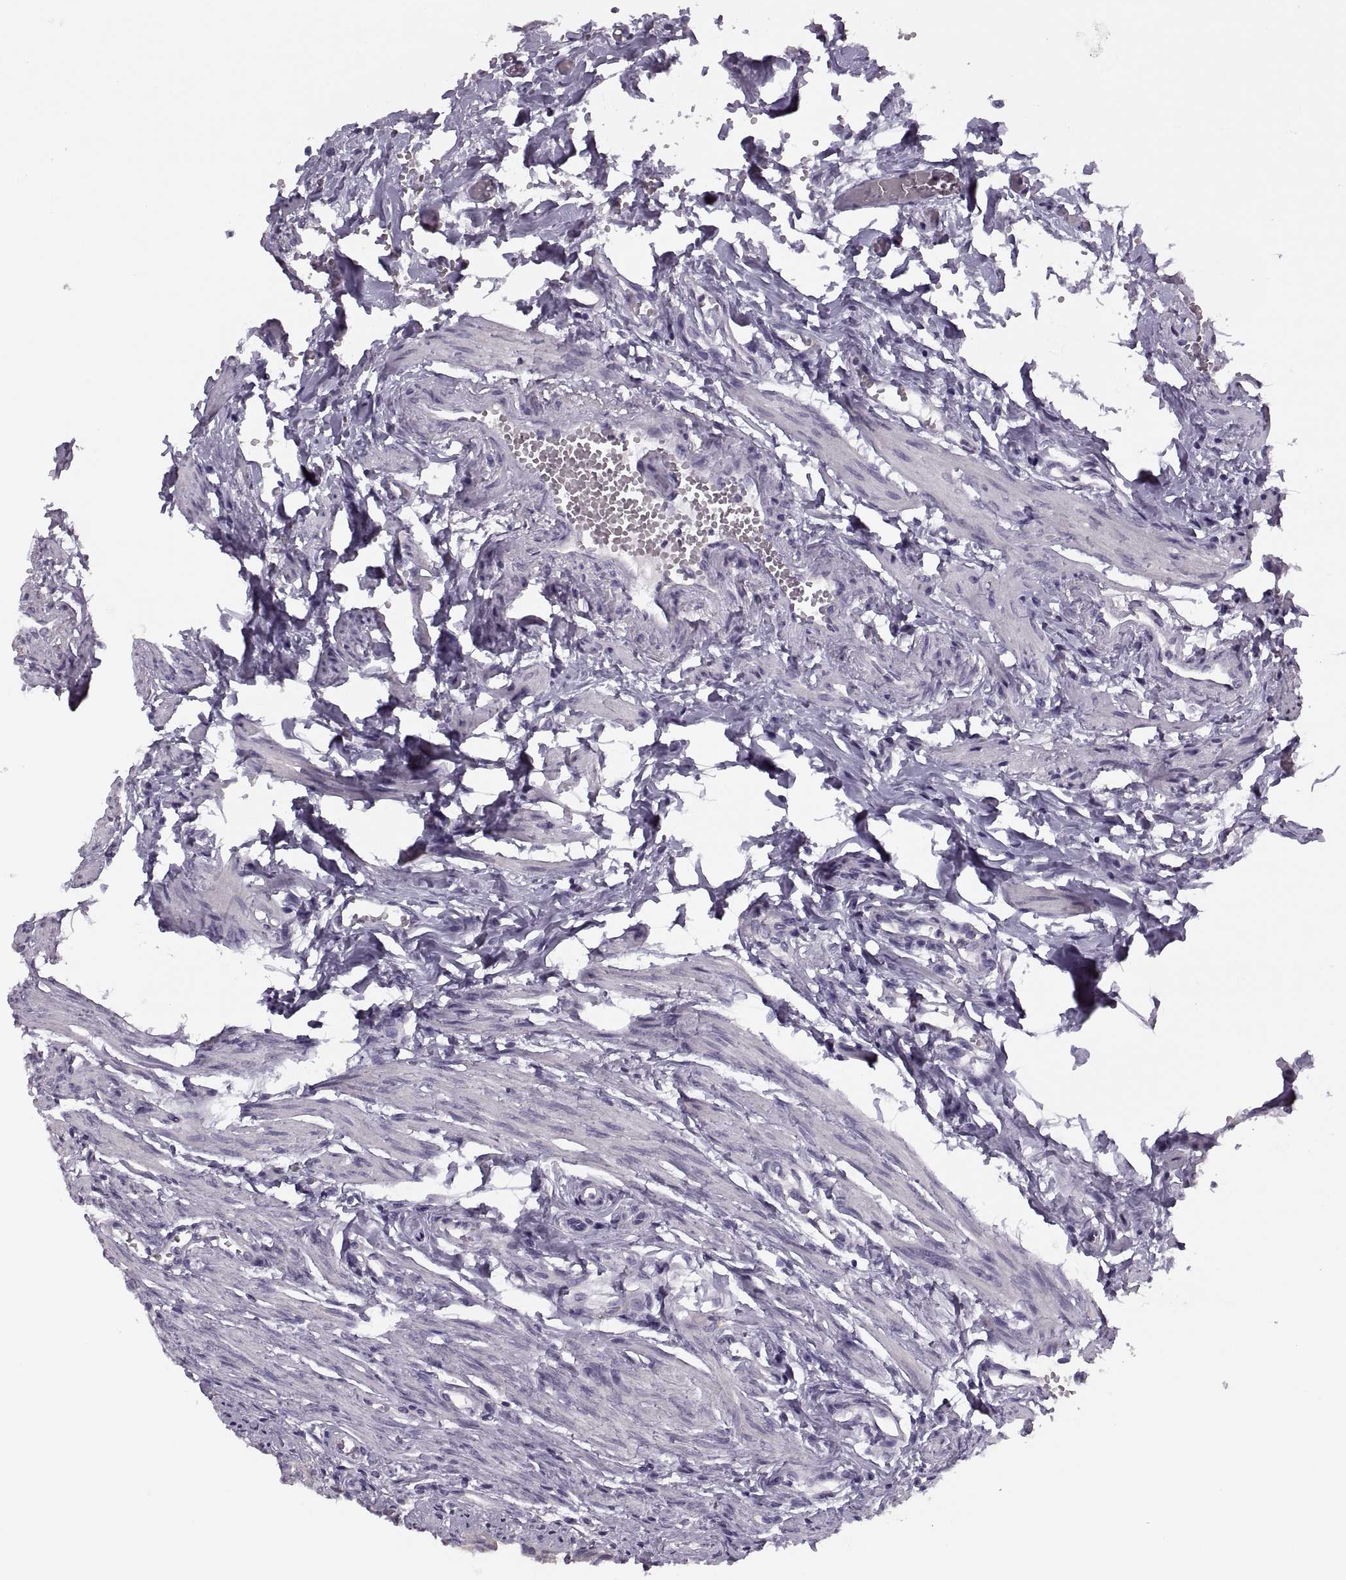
{"staining": {"intensity": "negative", "quantity": "none", "location": "none"}, "tissue": "fallopian tube", "cell_type": "Glandular cells", "image_type": "normal", "snomed": [{"axis": "morphology", "description": "Normal tissue, NOS"}, {"axis": "morphology", "description": "Carcinoma, endometroid"}, {"axis": "topography", "description": "Fallopian tube"}, {"axis": "topography", "description": "Ovary"}], "caption": "Histopathology image shows no protein staining in glandular cells of benign fallopian tube. Brightfield microscopy of IHC stained with DAB (3,3'-diaminobenzidine) (brown) and hematoxylin (blue), captured at high magnification.", "gene": "PRSS54", "patient": {"sex": "female", "age": 42}}